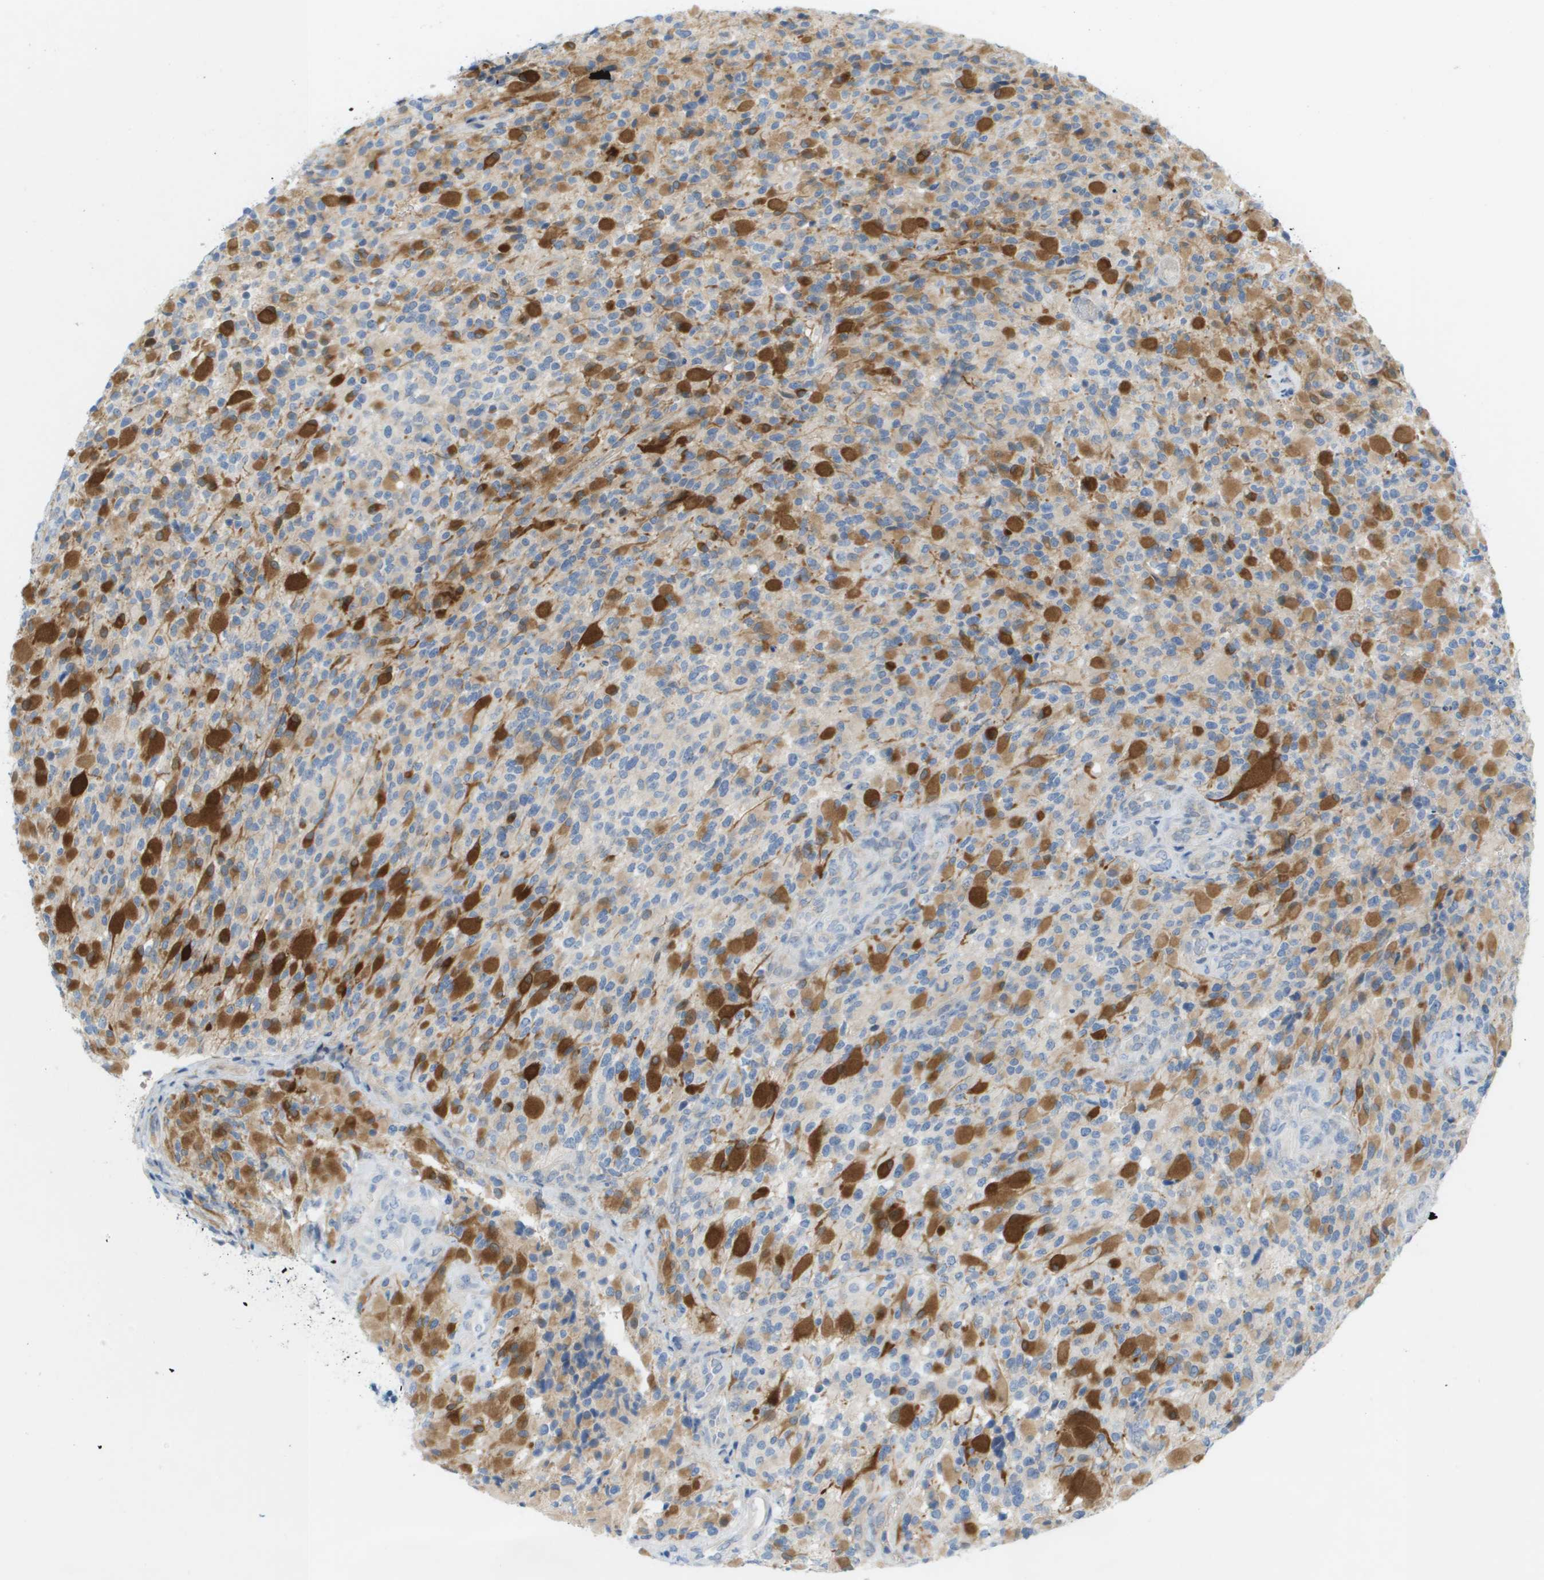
{"staining": {"intensity": "strong", "quantity": ">75%", "location": "cytoplasmic/membranous"}, "tissue": "glioma", "cell_type": "Tumor cells", "image_type": "cancer", "snomed": [{"axis": "morphology", "description": "Glioma, malignant, High grade"}, {"axis": "topography", "description": "Brain"}], "caption": "IHC staining of malignant glioma (high-grade), which reveals high levels of strong cytoplasmic/membranous staining in about >75% of tumor cells indicating strong cytoplasmic/membranous protein staining. The staining was performed using DAB (brown) for protein detection and nuclei were counterstained in hematoxylin (blue).", "gene": "CUL9", "patient": {"sex": "male", "age": 71}}